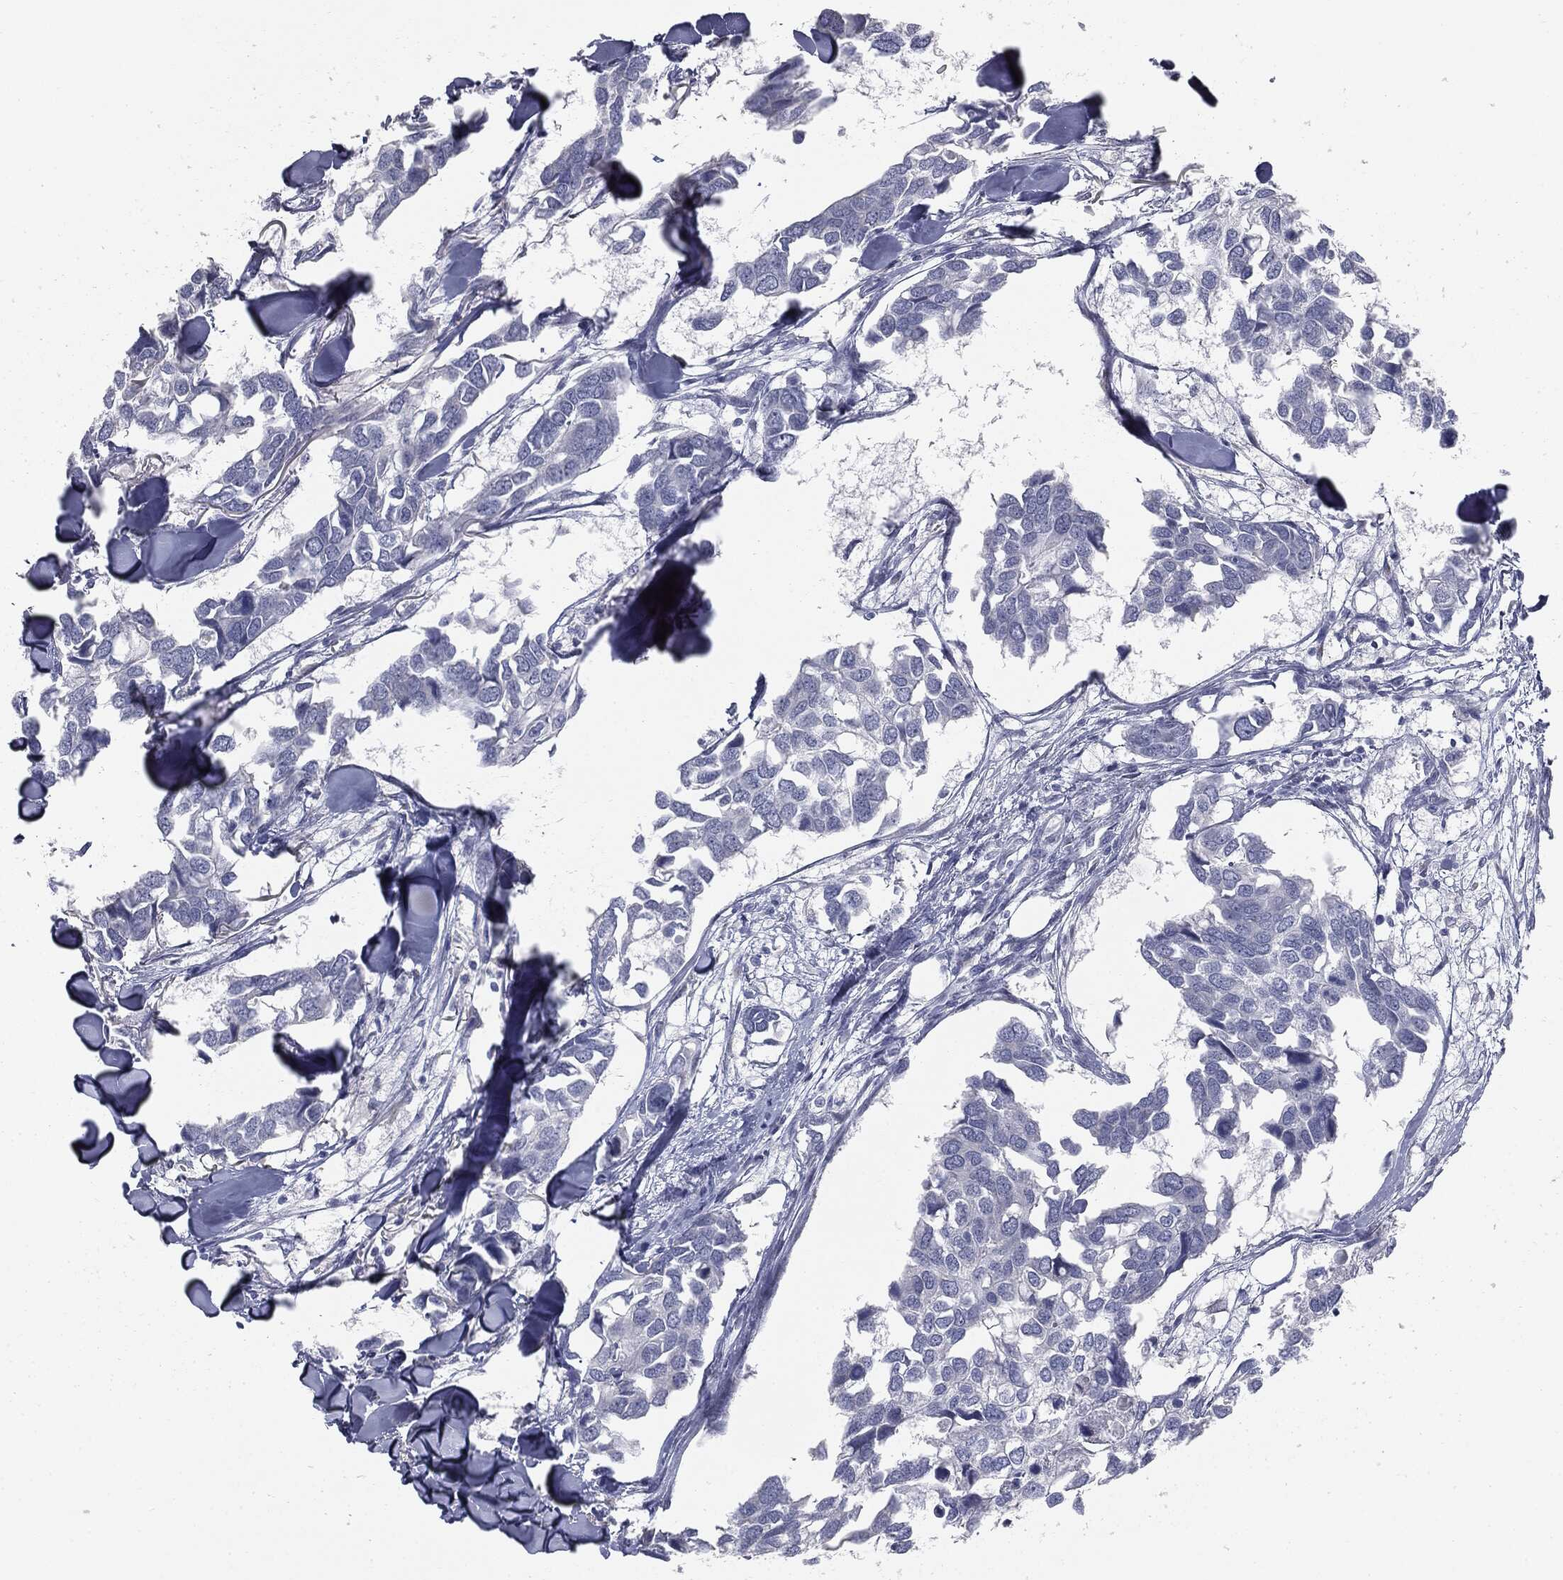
{"staining": {"intensity": "negative", "quantity": "none", "location": "none"}, "tissue": "breast cancer", "cell_type": "Tumor cells", "image_type": "cancer", "snomed": [{"axis": "morphology", "description": "Duct carcinoma"}, {"axis": "topography", "description": "Breast"}], "caption": "IHC histopathology image of neoplastic tissue: breast cancer (invasive ductal carcinoma) stained with DAB reveals no significant protein expression in tumor cells.", "gene": "MUC5AC", "patient": {"sex": "female", "age": 83}}